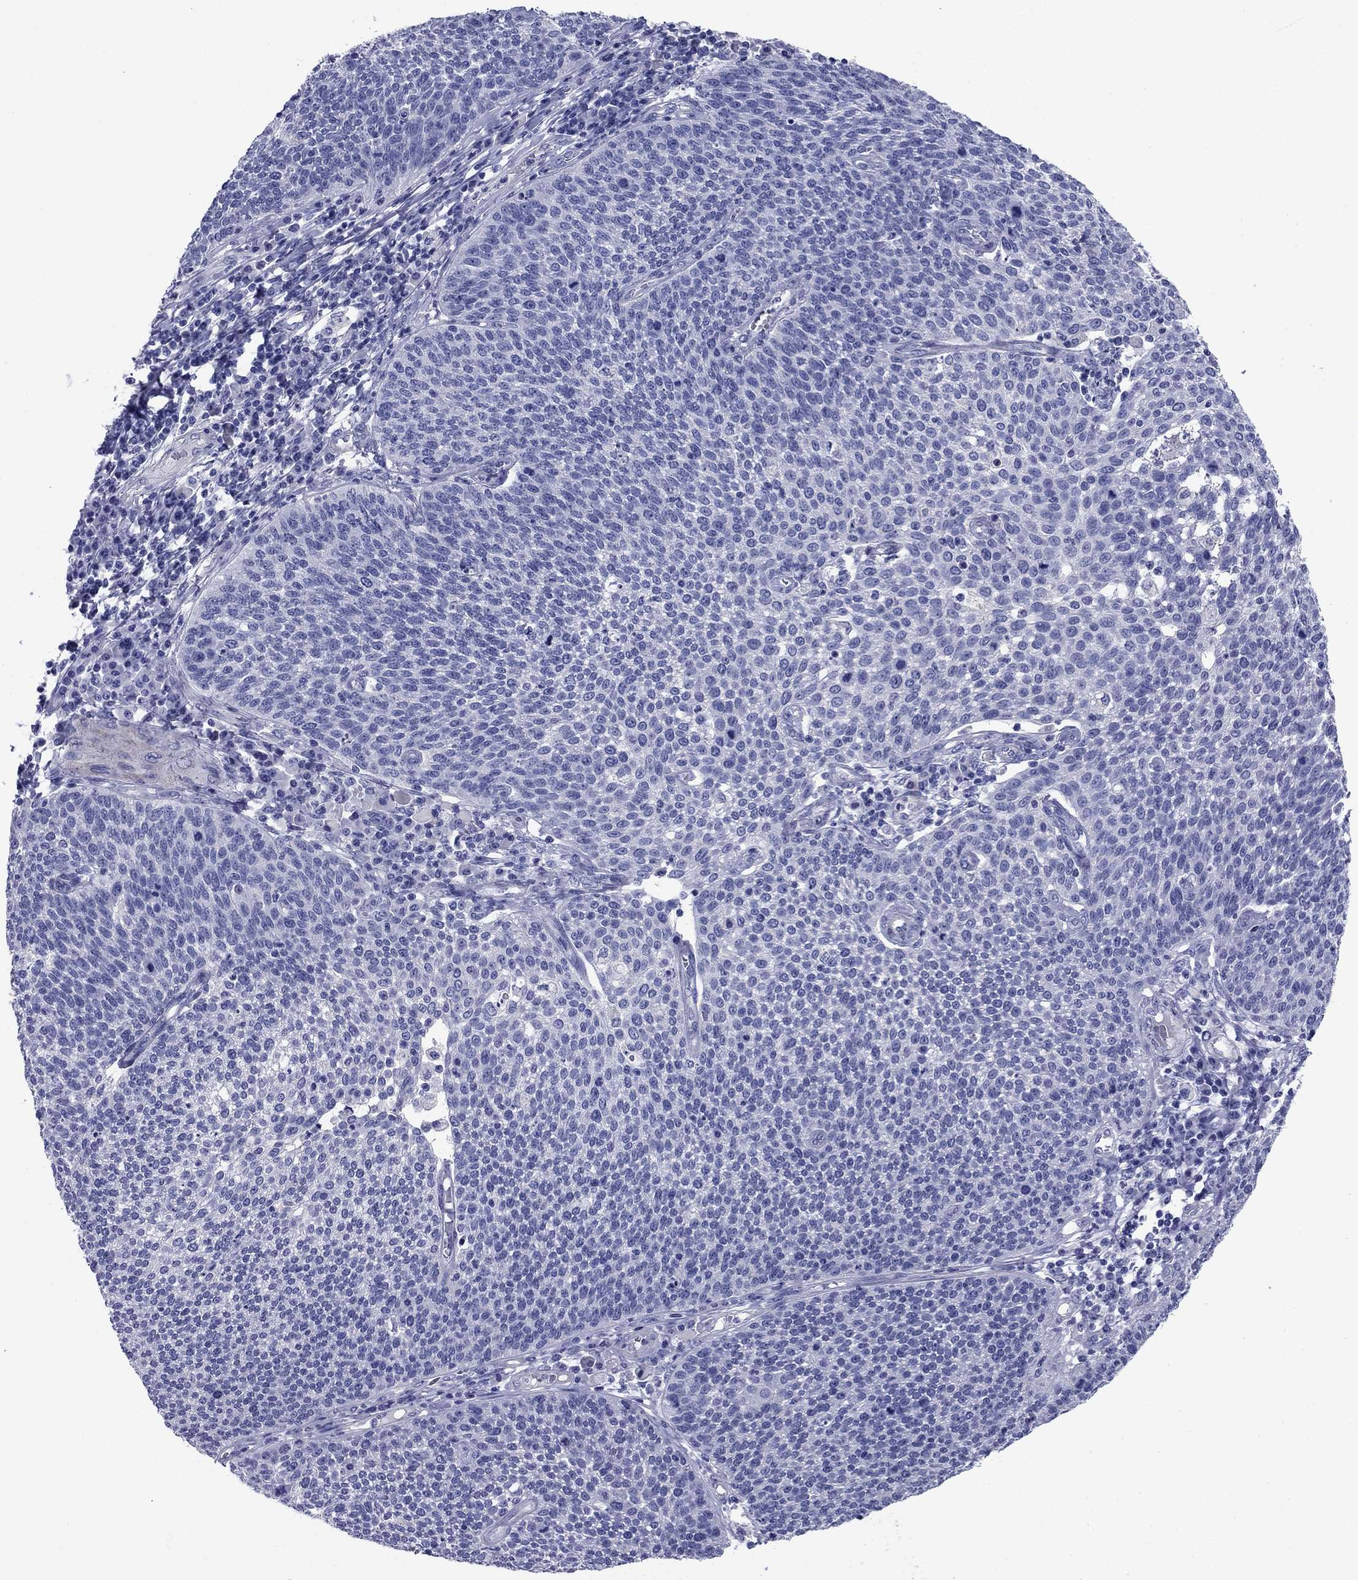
{"staining": {"intensity": "negative", "quantity": "none", "location": "none"}, "tissue": "cervical cancer", "cell_type": "Tumor cells", "image_type": "cancer", "snomed": [{"axis": "morphology", "description": "Squamous cell carcinoma, NOS"}, {"axis": "topography", "description": "Cervix"}], "caption": "The IHC photomicrograph has no significant expression in tumor cells of squamous cell carcinoma (cervical) tissue. The staining was performed using DAB (3,3'-diaminobenzidine) to visualize the protein expression in brown, while the nuclei were stained in blue with hematoxylin (Magnification: 20x).", "gene": "PRKCG", "patient": {"sex": "female", "age": 34}}